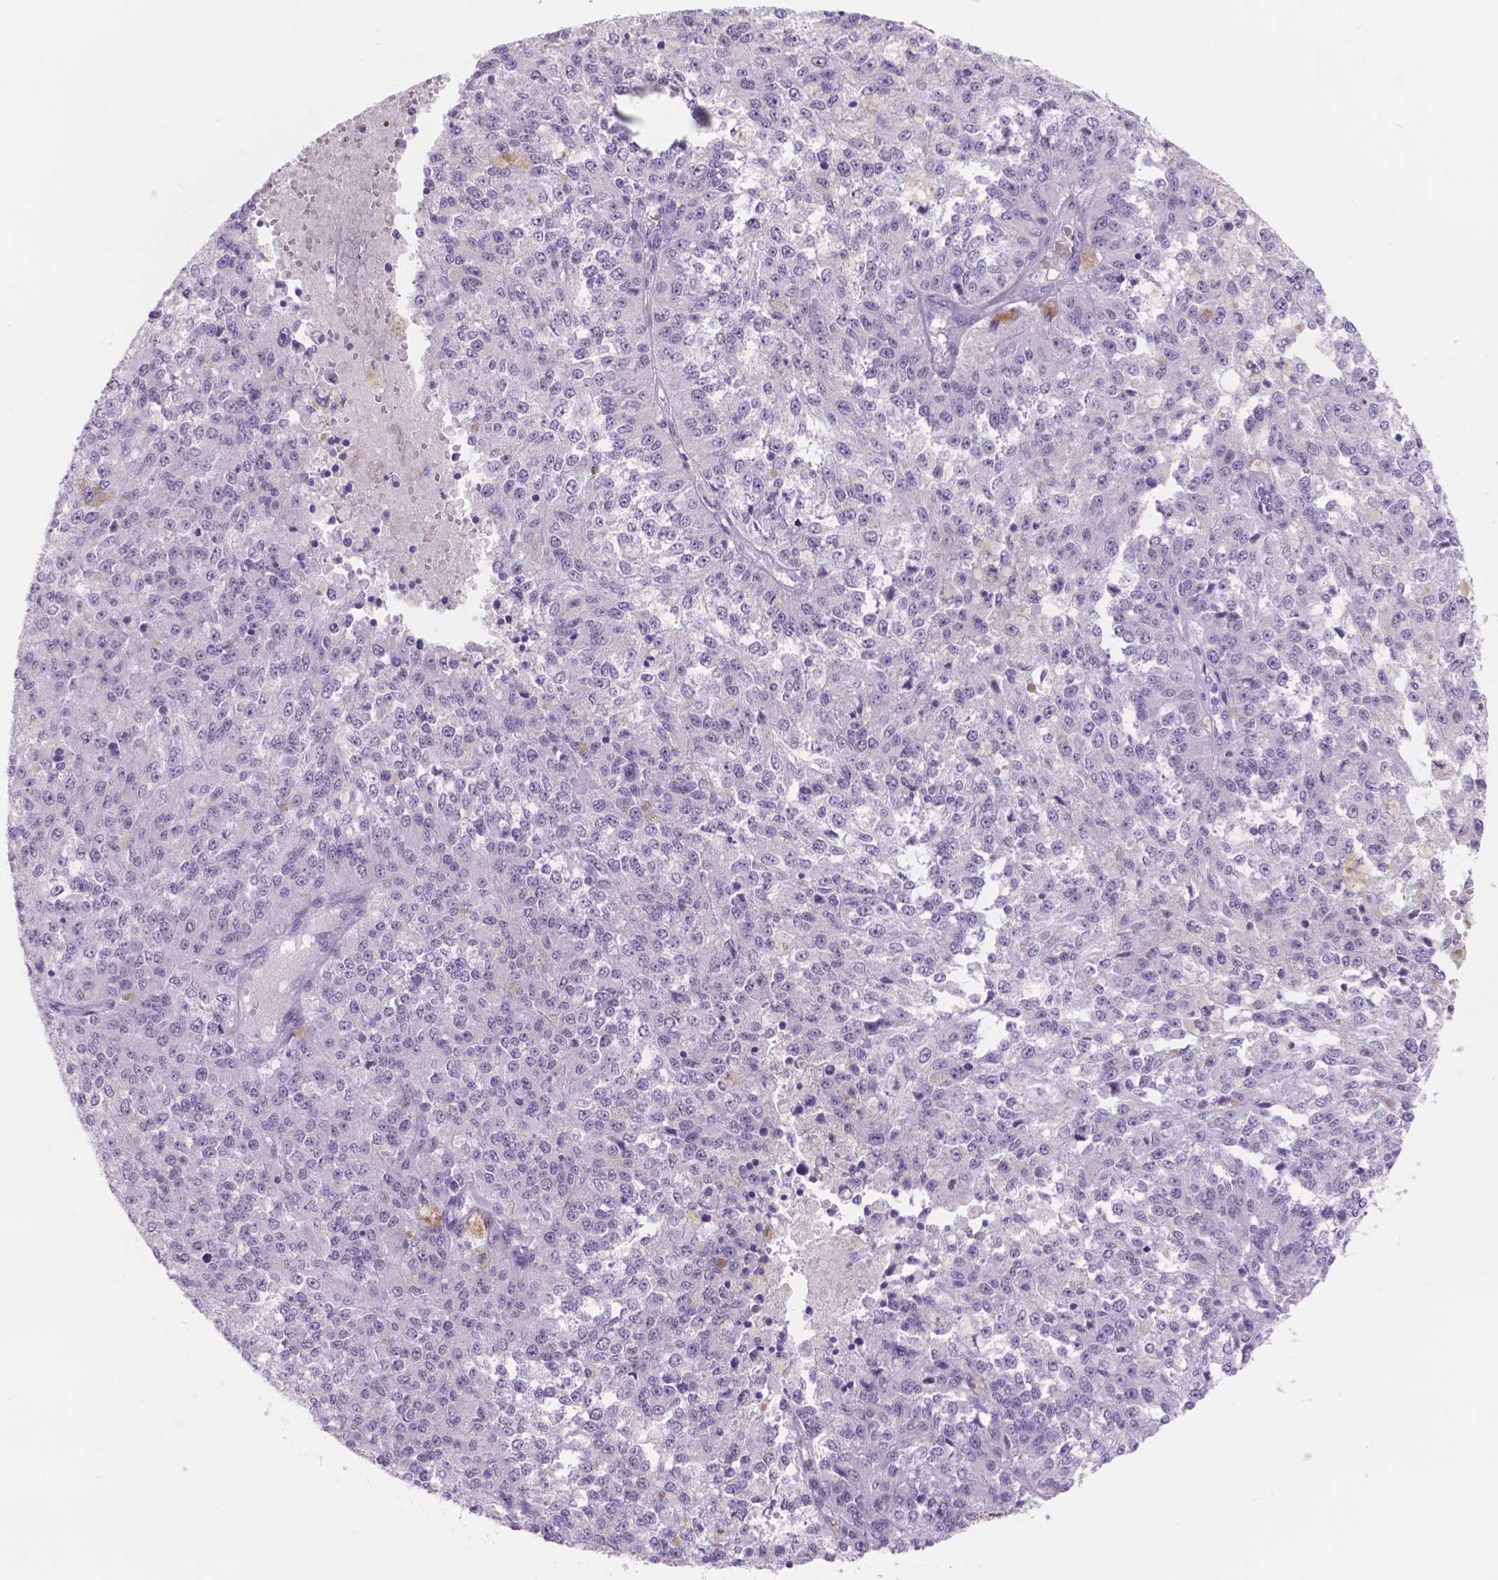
{"staining": {"intensity": "negative", "quantity": "none", "location": "none"}, "tissue": "melanoma", "cell_type": "Tumor cells", "image_type": "cancer", "snomed": [{"axis": "morphology", "description": "Malignant melanoma, Metastatic site"}, {"axis": "topography", "description": "Lymph node"}], "caption": "High magnification brightfield microscopy of melanoma stained with DAB (3,3'-diaminobenzidine) (brown) and counterstained with hematoxylin (blue): tumor cells show no significant staining.", "gene": "DCC", "patient": {"sex": "female", "age": 64}}